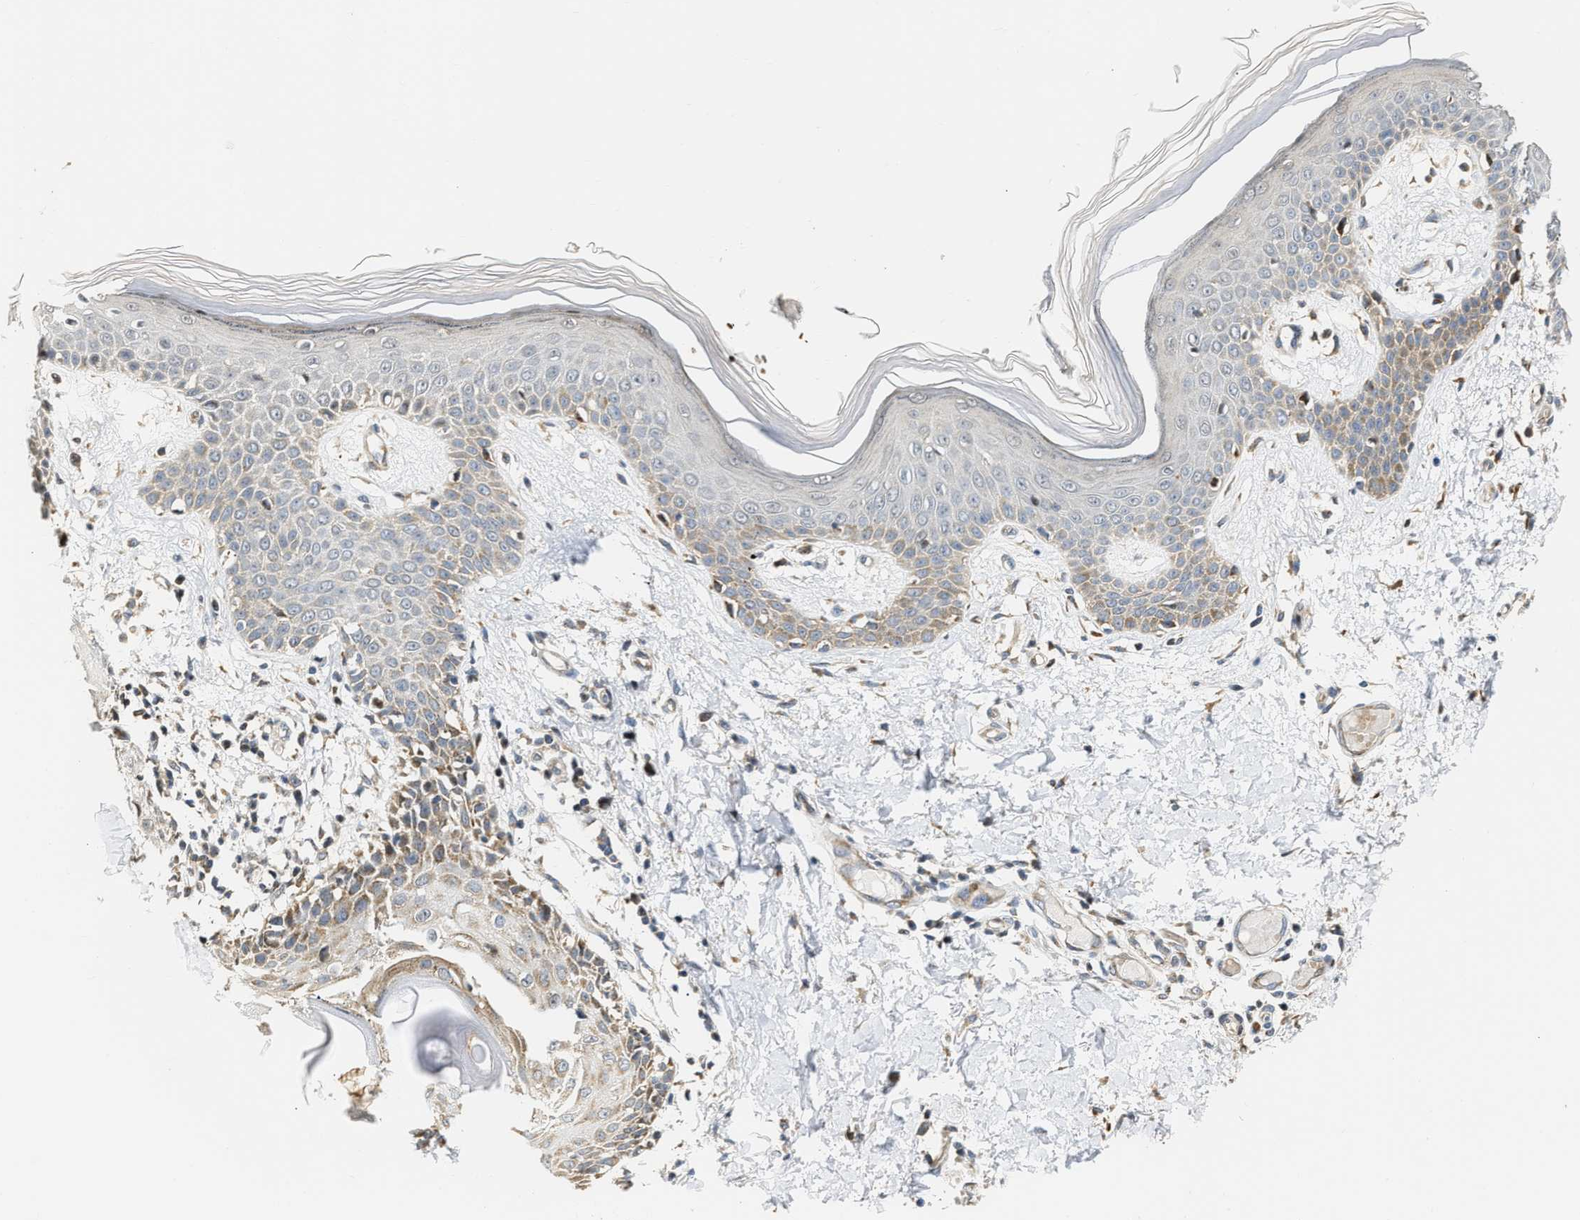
{"staining": {"intensity": "moderate", "quantity": ">75%", "location": "cytoplasmic/membranous"}, "tissue": "skin", "cell_type": "Fibroblasts", "image_type": "normal", "snomed": [{"axis": "morphology", "description": "Normal tissue, NOS"}, {"axis": "topography", "description": "Skin"}], "caption": "IHC micrograph of normal skin: human skin stained using IHC shows medium levels of moderate protein expression localized specifically in the cytoplasmic/membranous of fibroblasts, appearing as a cytoplasmic/membranous brown color.", "gene": "DEPTOR", "patient": {"sex": "male", "age": 53}}